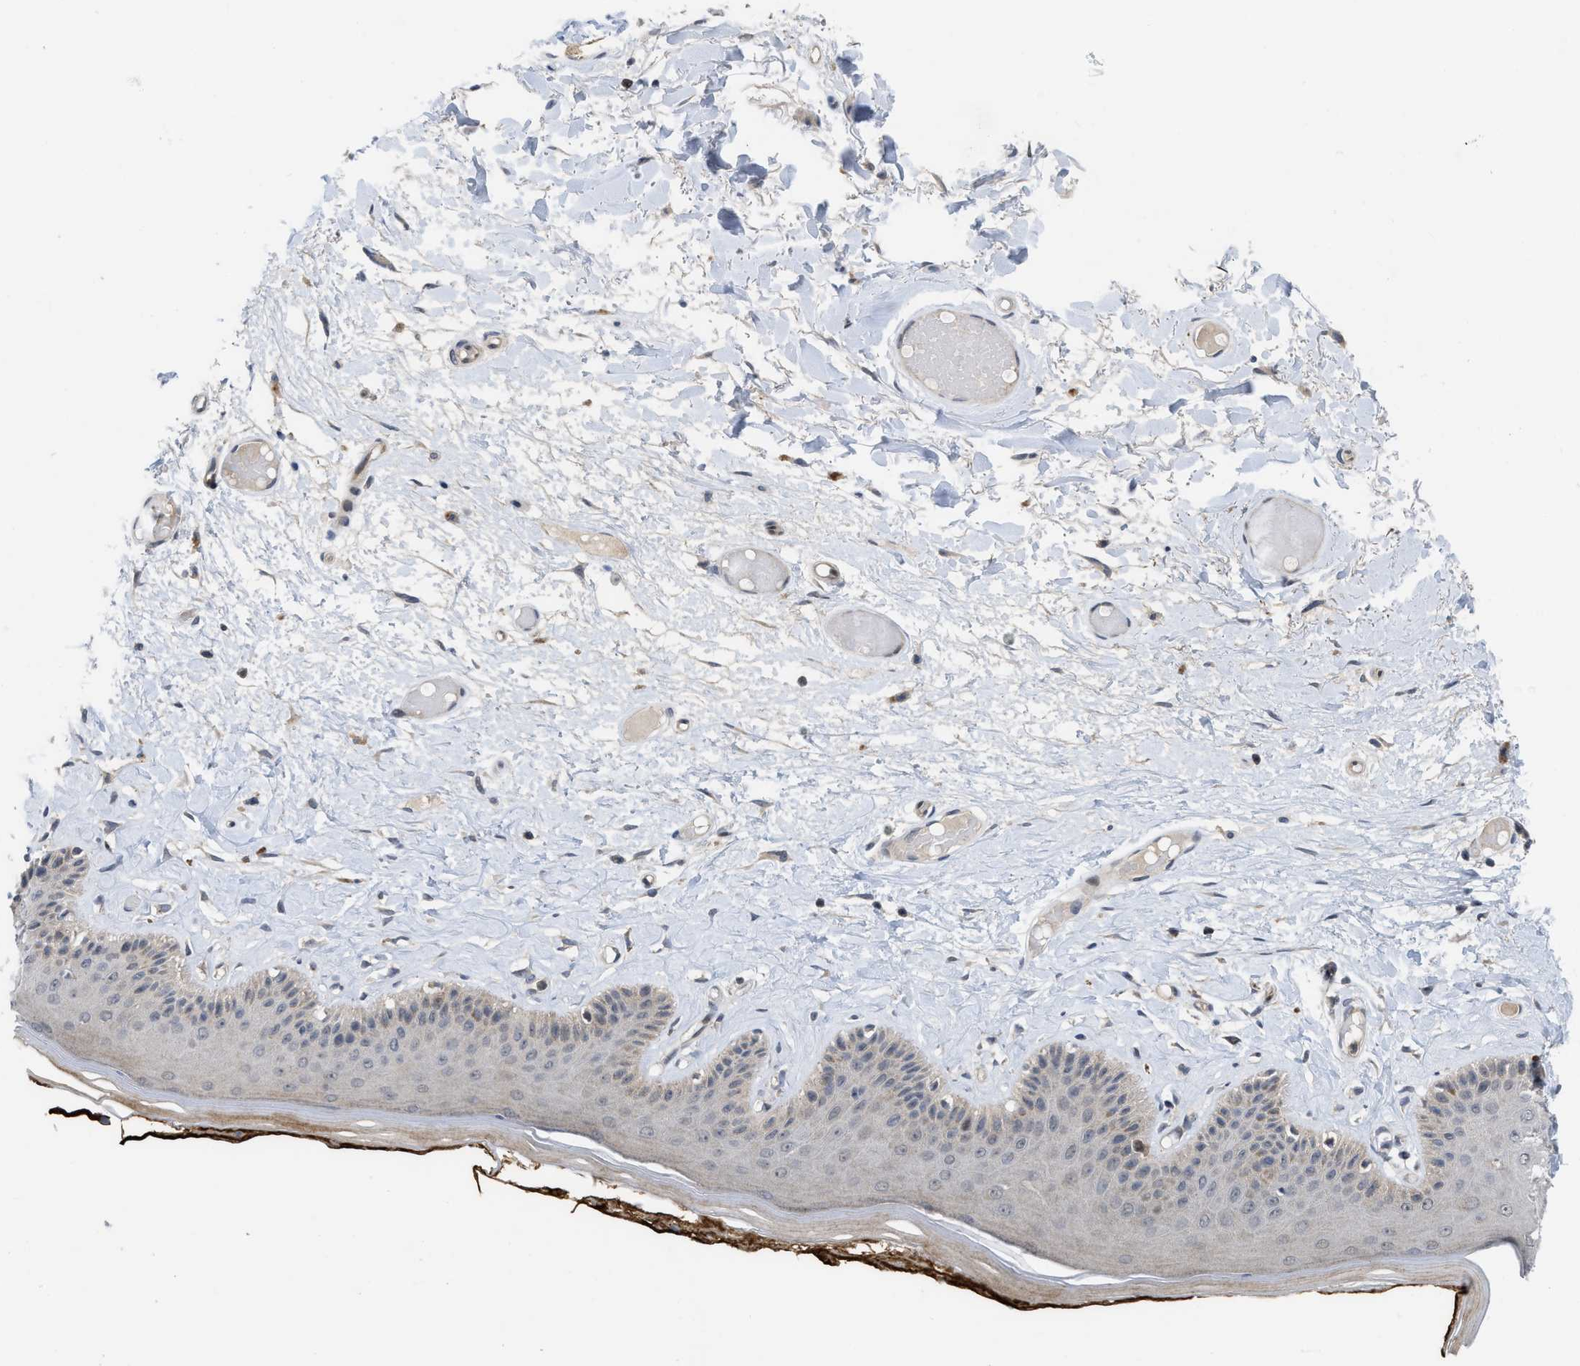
{"staining": {"intensity": "negative", "quantity": "none", "location": "none"}, "tissue": "skin", "cell_type": "Epidermal cells", "image_type": "normal", "snomed": [{"axis": "morphology", "description": "Normal tissue, NOS"}, {"axis": "topography", "description": "Vulva"}], "caption": "An image of human skin is negative for staining in epidermal cells.", "gene": "LDAF1", "patient": {"sex": "female", "age": 73}}